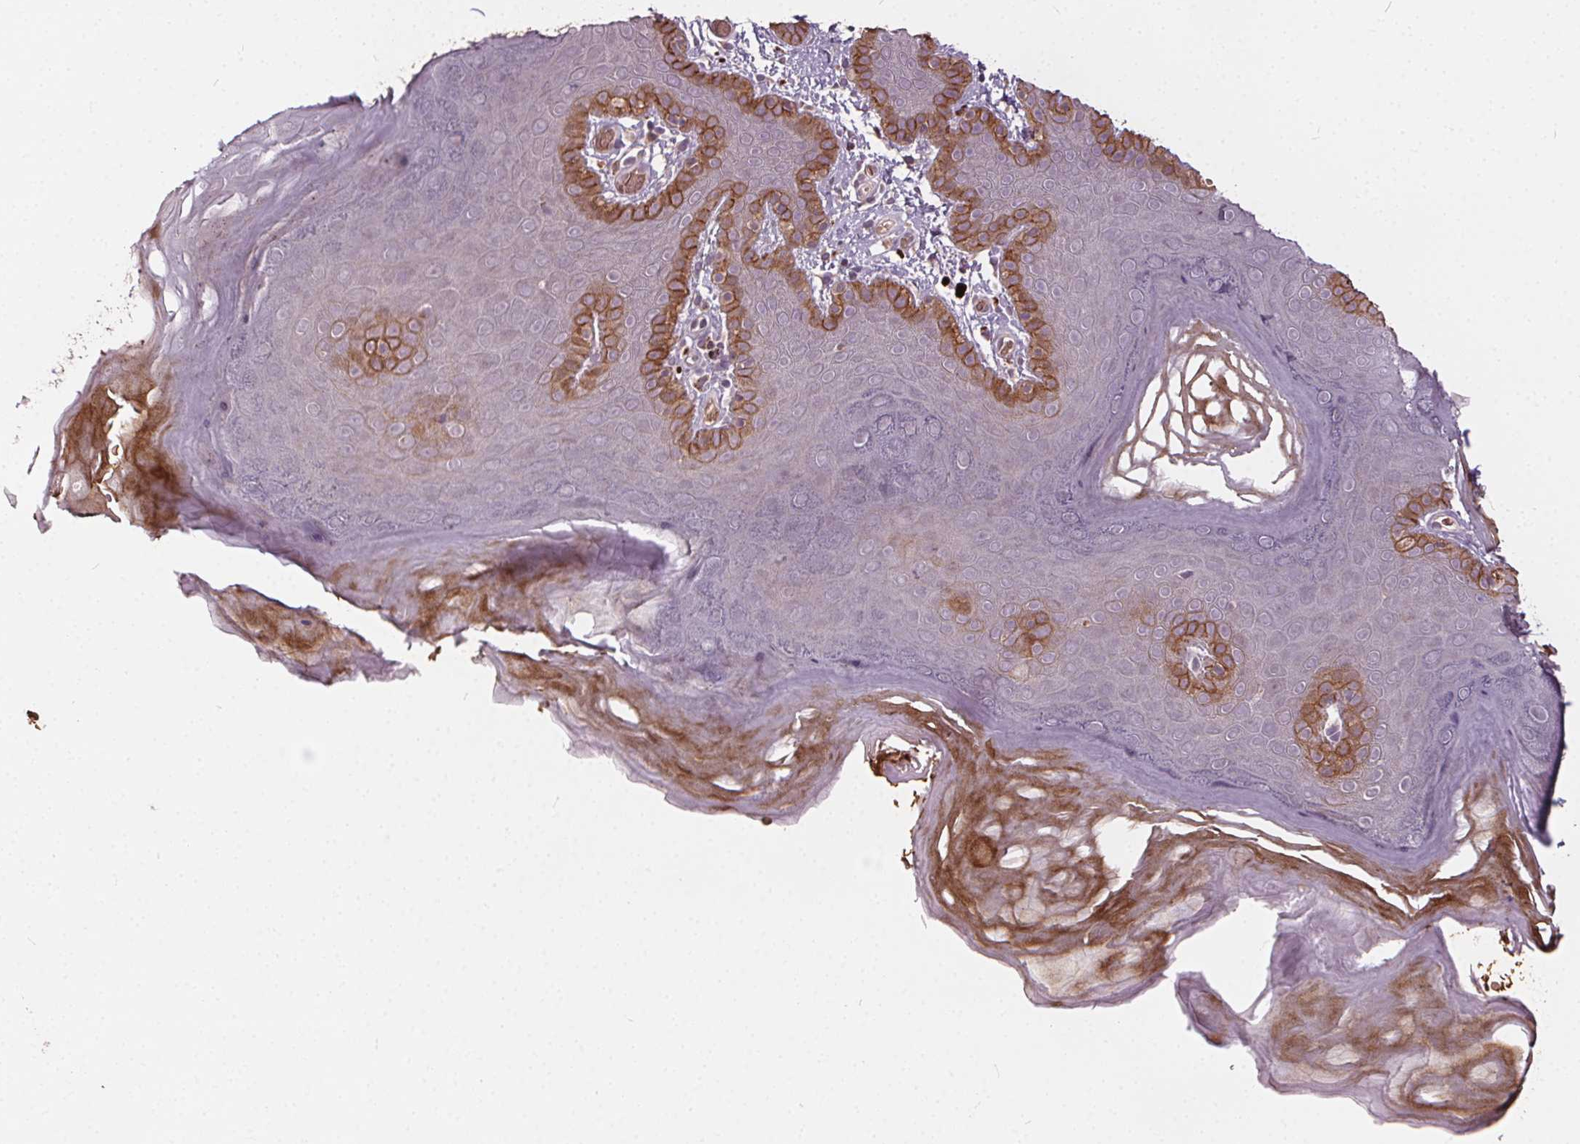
{"staining": {"intensity": "moderate", "quantity": "25%-75%", "location": "cytoplasmic/membranous"}, "tissue": "skin", "cell_type": "Epidermal cells", "image_type": "normal", "snomed": [{"axis": "morphology", "description": "Normal tissue, NOS"}, {"axis": "topography", "description": "Anal"}], "caption": "Skin stained for a protein (brown) reveals moderate cytoplasmic/membranous positive positivity in approximately 25%-75% of epidermal cells.", "gene": "IPO13", "patient": {"sex": "male", "age": 53}}